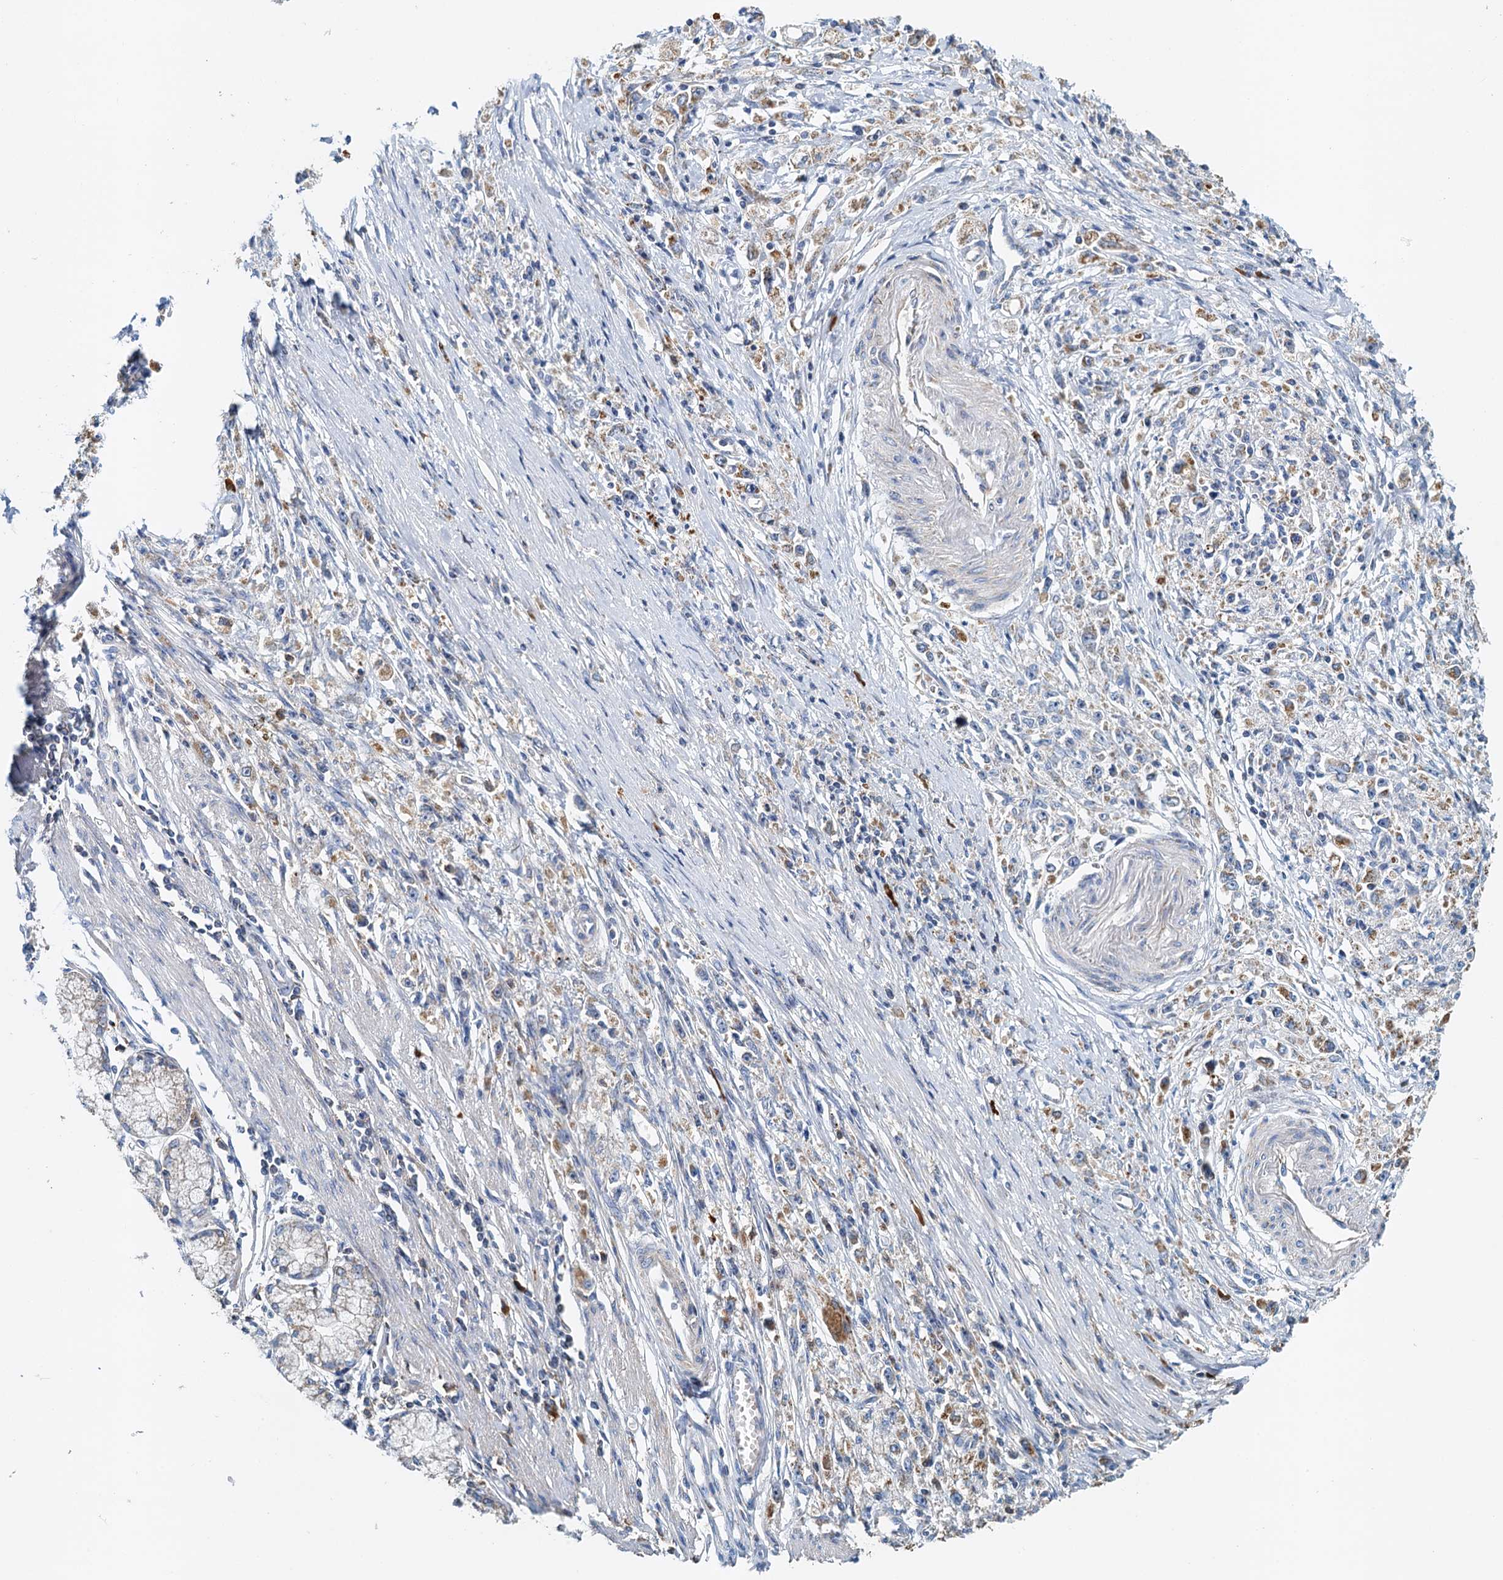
{"staining": {"intensity": "moderate", "quantity": "25%-75%", "location": "cytoplasmic/membranous"}, "tissue": "stomach cancer", "cell_type": "Tumor cells", "image_type": "cancer", "snomed": [{"axis": "morphology", "description": "Adenocarcinoma, NOS"}, {"axis": "topography", "description": "Stomach"}], "caption": "Protein analysis of stomach adenocarcinoma tissue exhibits moderate cytoplasmic/membranous staining in about 25%-75% of tumor cells.", "gene": "POC1A", "patient": {"sex": "female", "age": 59}}